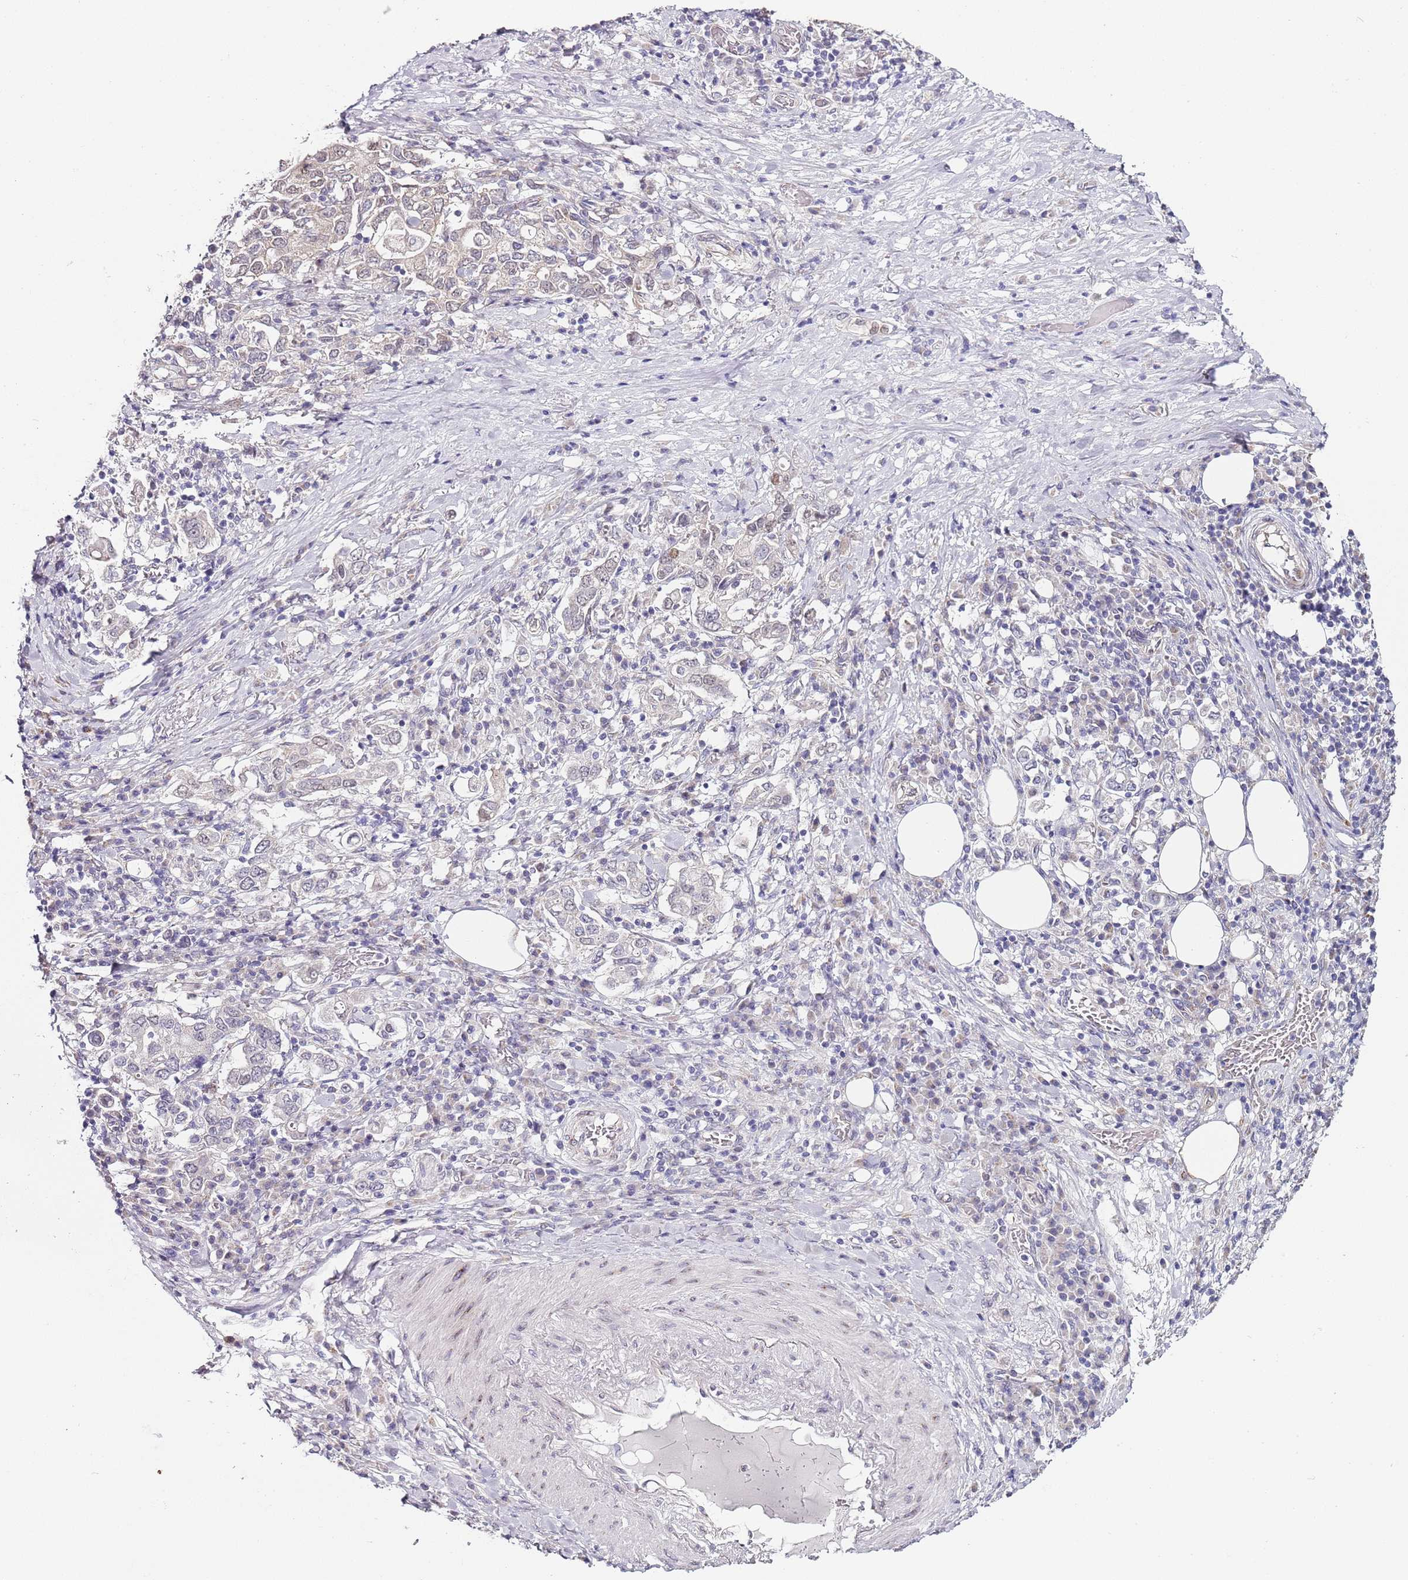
{"staining": {"intensity": "negative", "quantity": "none", "location": "none"}, "tissue": "stomach cancer", "cell_type": "Tumor cells", "image_type": "cancer", "snomed": [{"axis": "morphology", "description": "Adenocarcinoma, NOS"}, {"axis": "topography", "description": "Stomach, upper"}, {"axis": "topography", "description": "Stomach"}], "caption": "Immunohistochemistry (IHC) of adenocarcinoma (stomach) reveals no positivity in tumor cells.", "gene": "TBC1D9", "patient": {"sex": "male", "age": 62}}